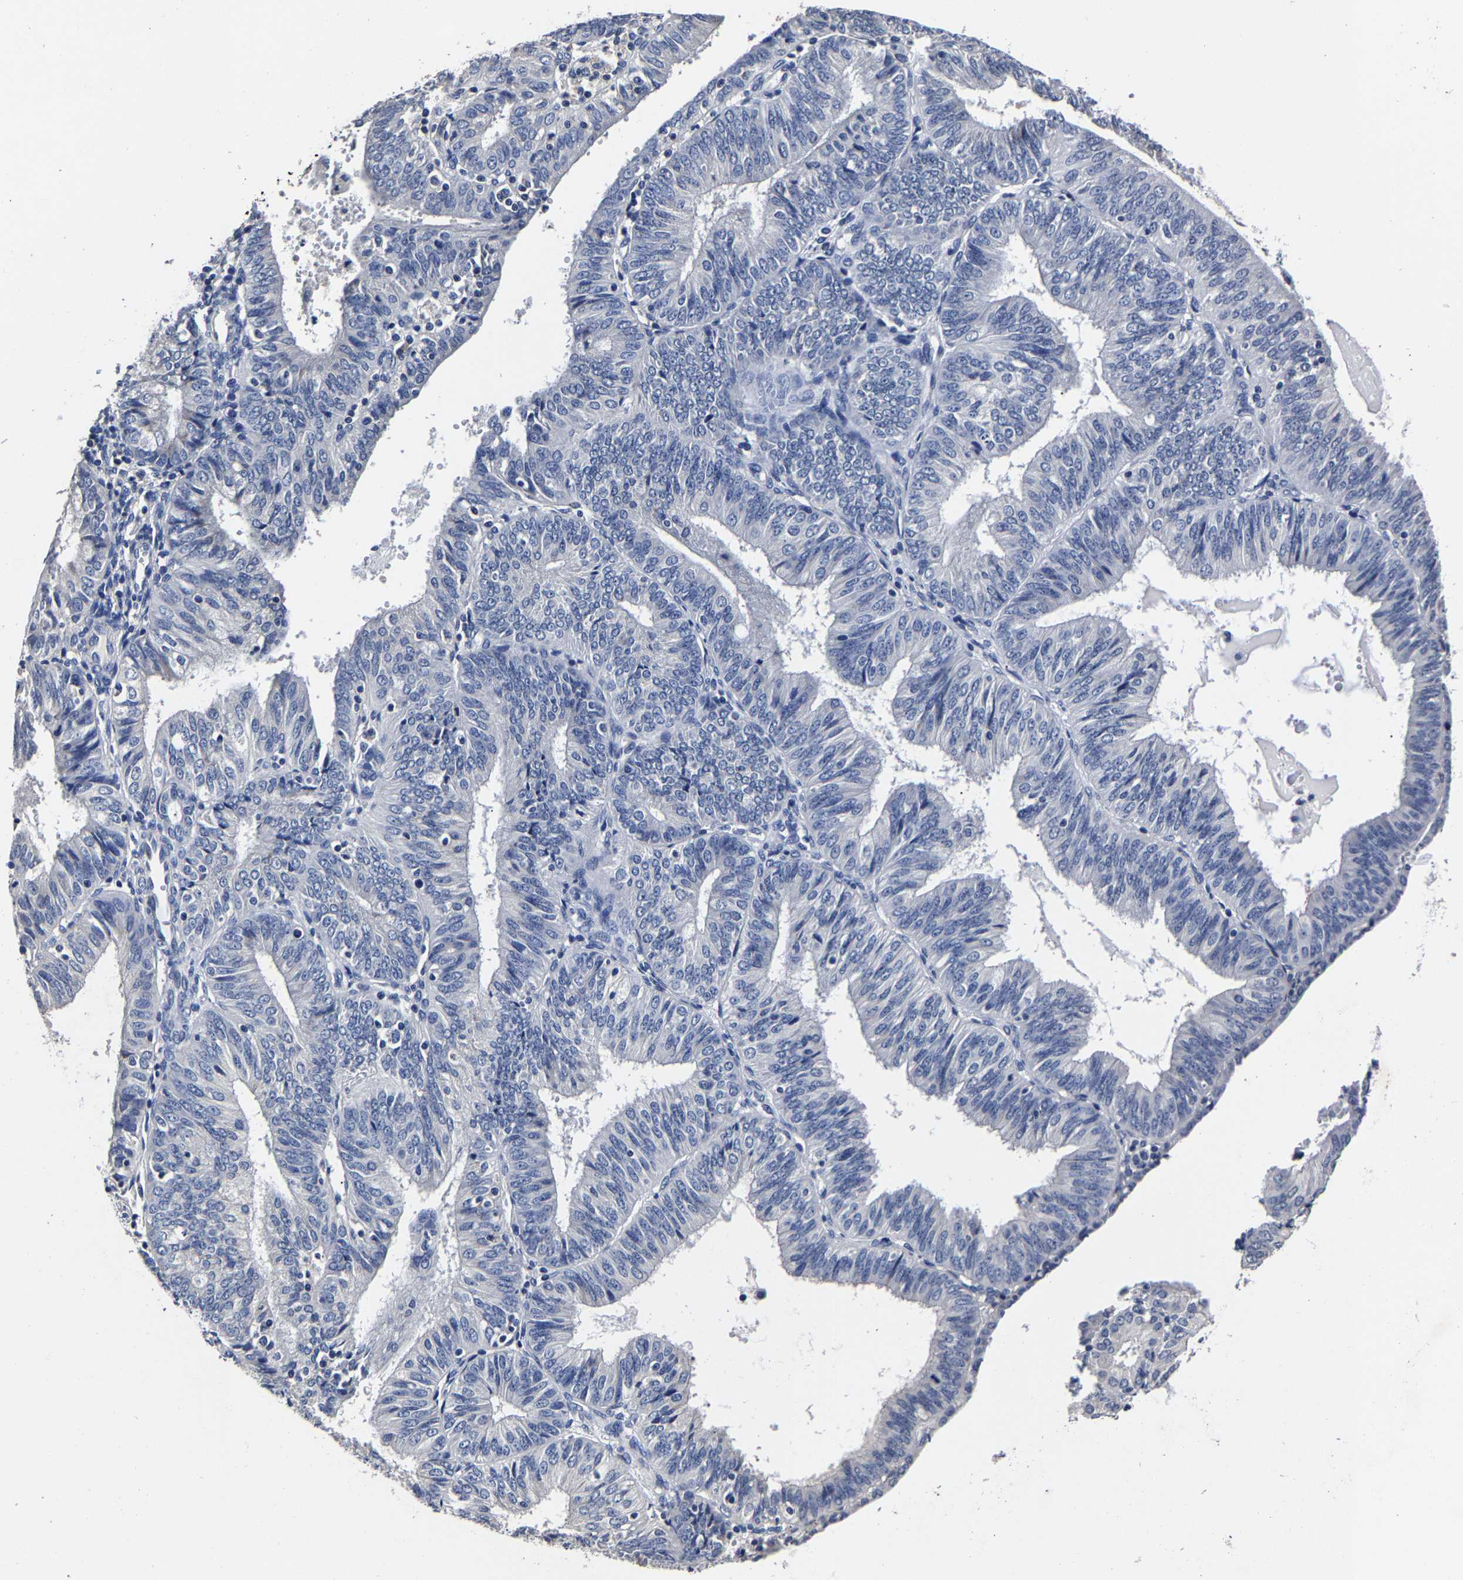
{"staining": {"intensity": "negative", "quantity": "none", "location": "none"}, "tissue": "endometrial cancer", "cell_type": "Tumor cells", "image_type": "cancer", "snomed": [{"axis": "morphology", "description": "Adenocarcinoma, NOS"}, {"axis": "topography", "description": "Endometrium"}], "caption": "Immunohistochemistry of human endometrial cancer reveals no expression in tumor cells.", "gene": "AKAP4", "patient": {"sex": "female", "age": 58}}